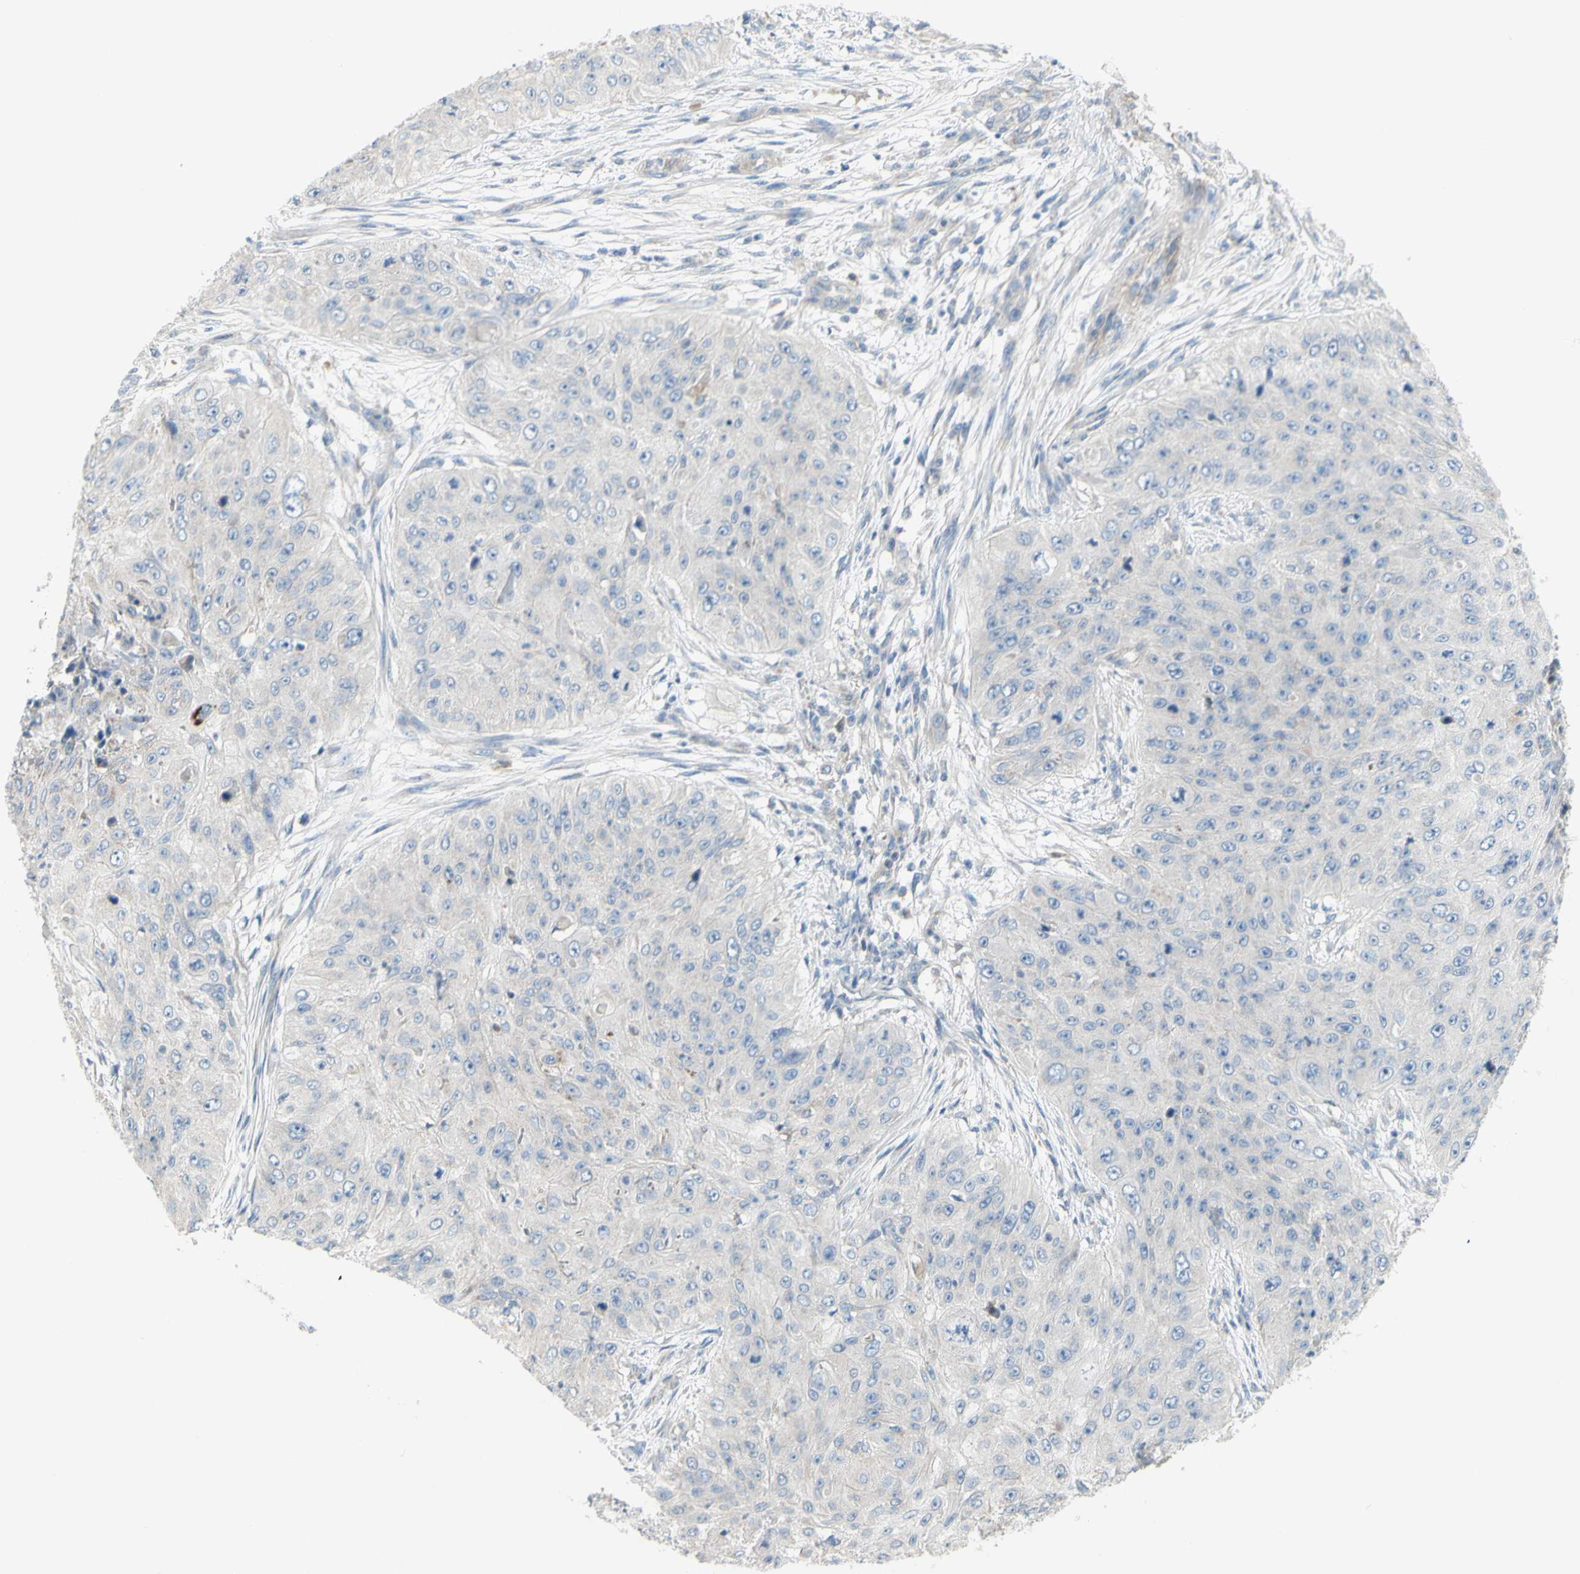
{"staining": {"intensity": "negative", "quantity": "none", "location": "none"}, "tissue": "skin cancer", "cell_type": "Tumor cells", "image_type": "cancer", "snomed": [{"axis": "morphology", "description": "Squamous cell carcinoma, NOS"}, {"axis": "topography", "description": "Skin"}], "caption": "Tumor cells show no significant staining in skin squamous cell carcinoma.", "gene": "CNTNAP1", "patient": {"sex": "female", "age": 80}}